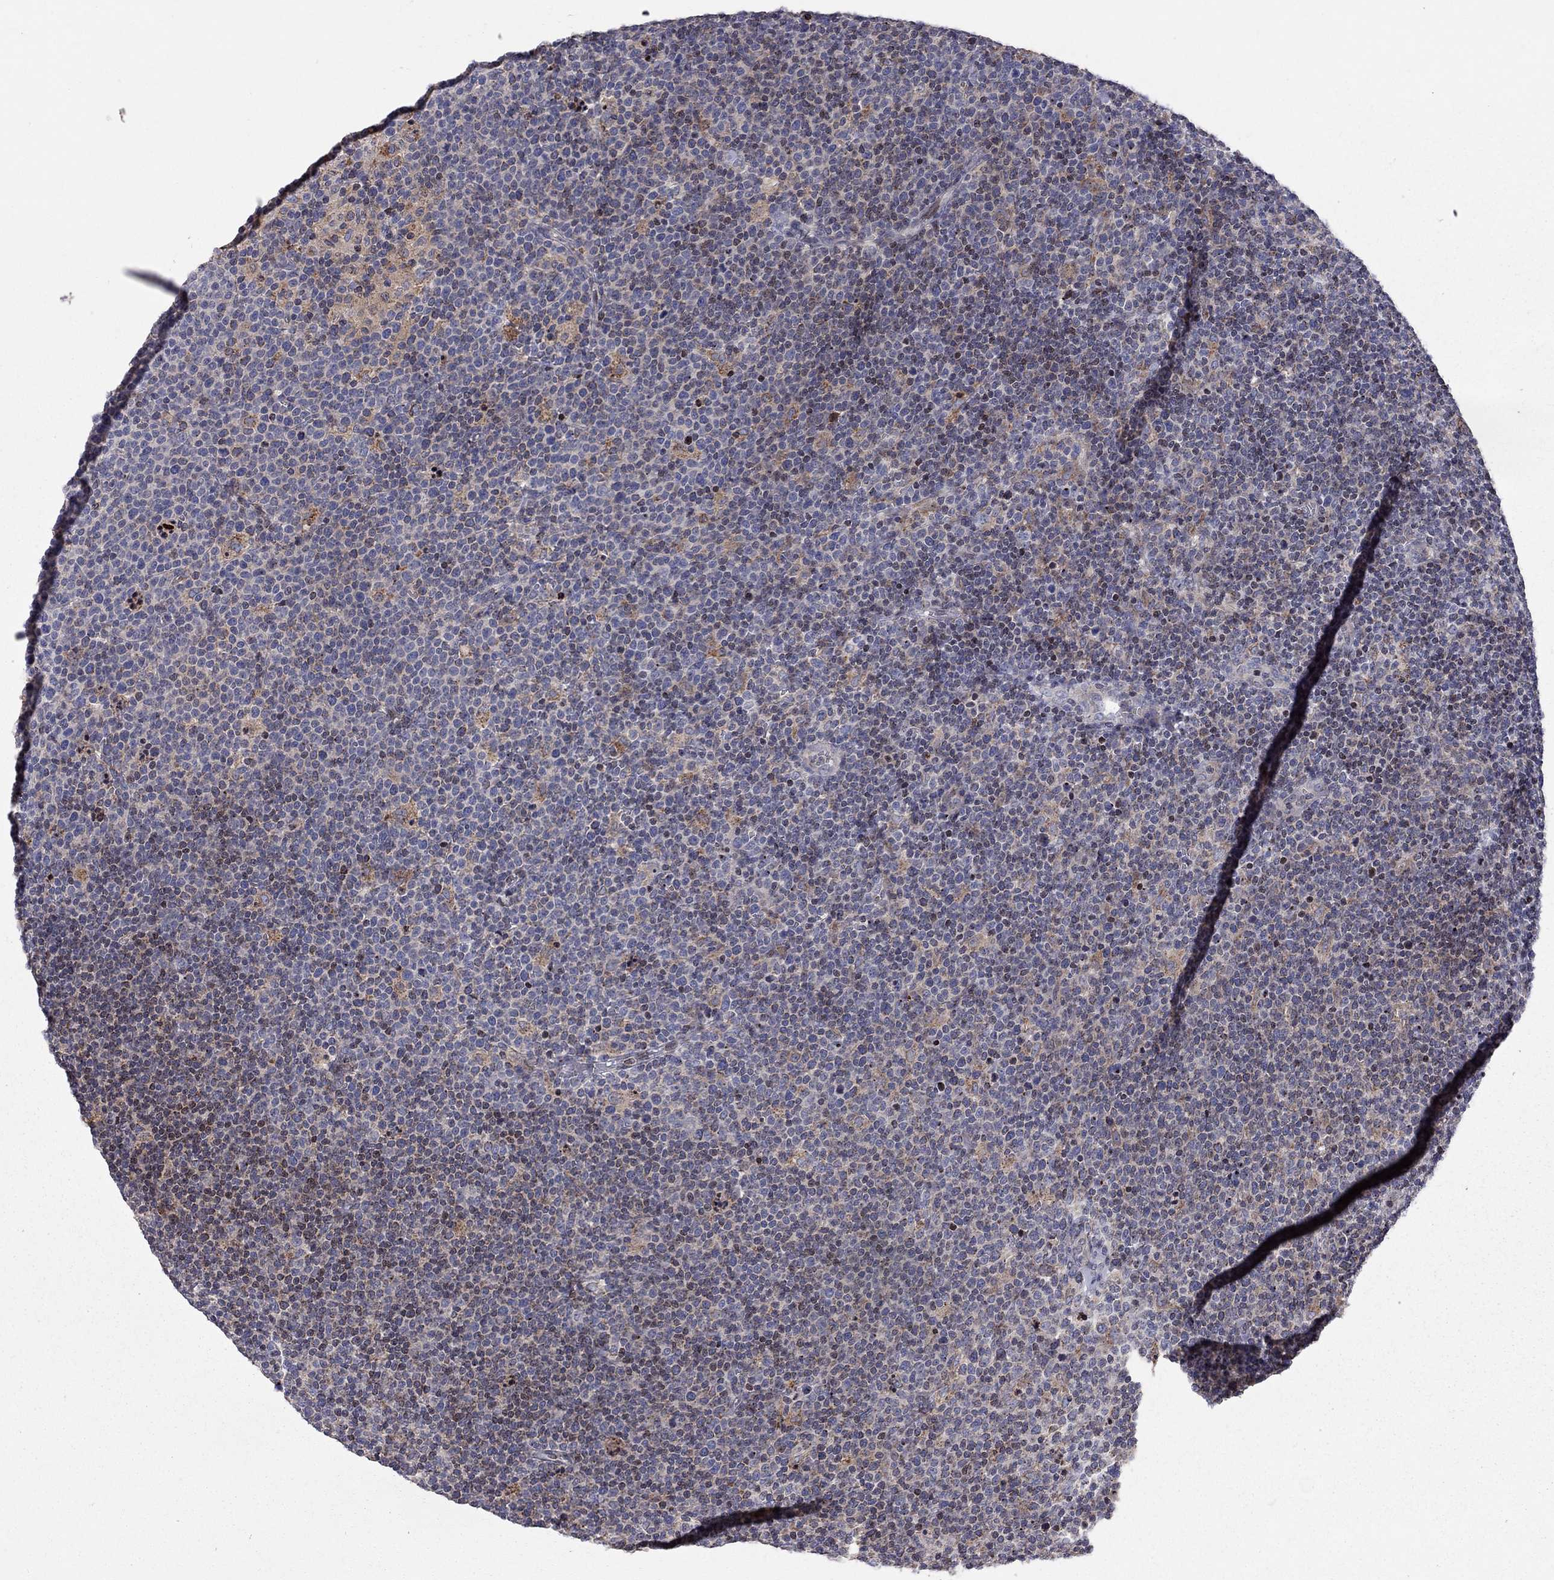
{"staining": {"intensity": "negative", "quantity": "none", "location": "none"}, "tissue": "lymphoma", "cell_type": "Tumor cells", "image_type": "cancer", "snomed": [{"axis": "morphology", "description": "Malignant lymphoma, non-Hodgkin's type, High grade"}, {"axis": "topography", "description": "Lymph node"}], "caption": "The photomicrograph exhibits no staining of tumor cells in high-grade malignant lymphoma, non-Hodgkin's type.", "gene": "ERN2", "patient": {"sex": "male", "age": 61}}